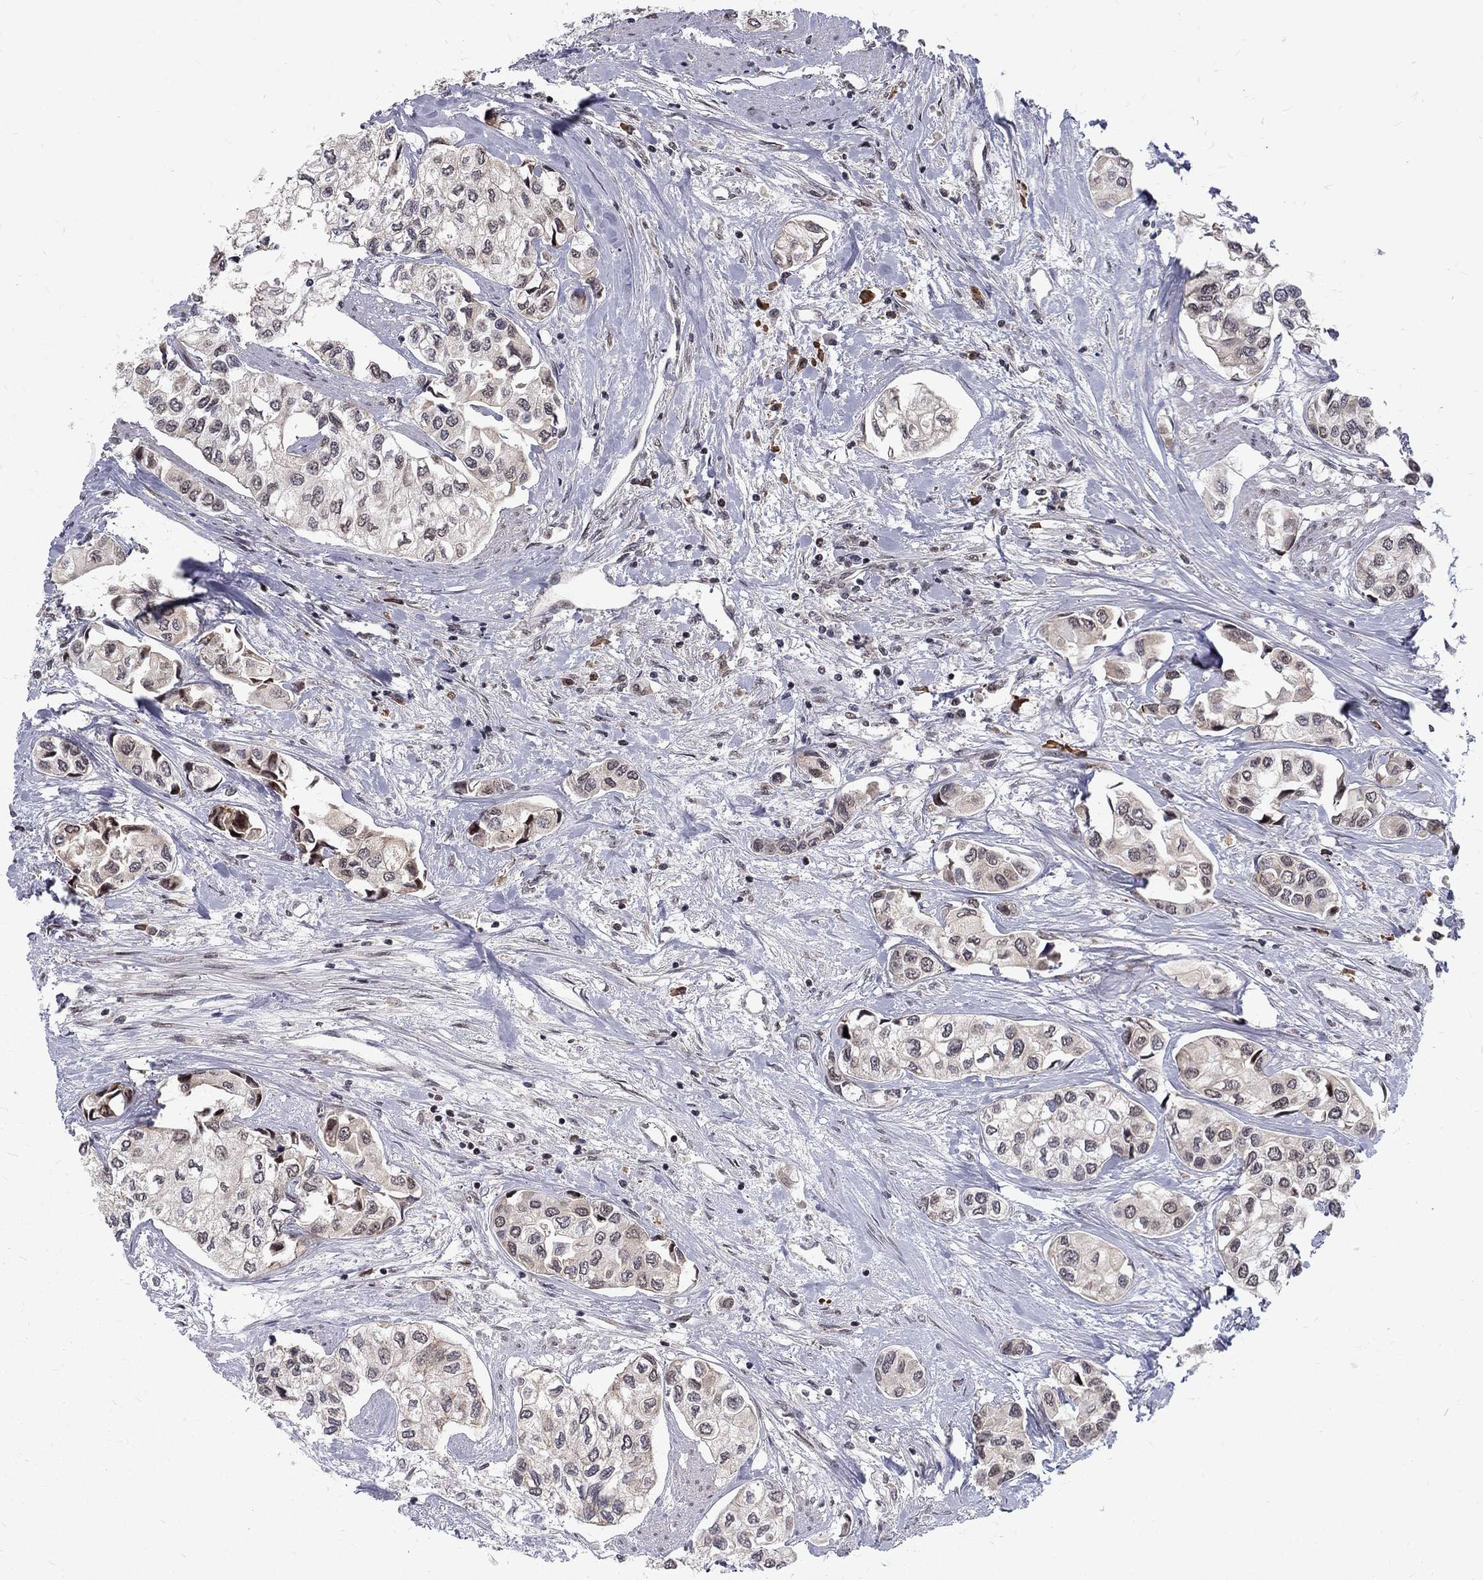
{"staining": {"intensity": "negative", "quantity": "none", "location": "none"}, "tissue": "urothelial cancer", "cell_type": "Tumor cells", "image_type": "cancer", "snomed": [{"axis": "morphology", "description": "Urothelial carcinoma, High grade"}, {"axis": "topography", "description": "Urinary bladder"}], "caption": "A micrograph of urothelial carcinoma (high-grade) stained for a protein shows no brown staining in tumor cells.", "gene": "TCEAL1", "patient": {"sex": "male", "age": 73}}